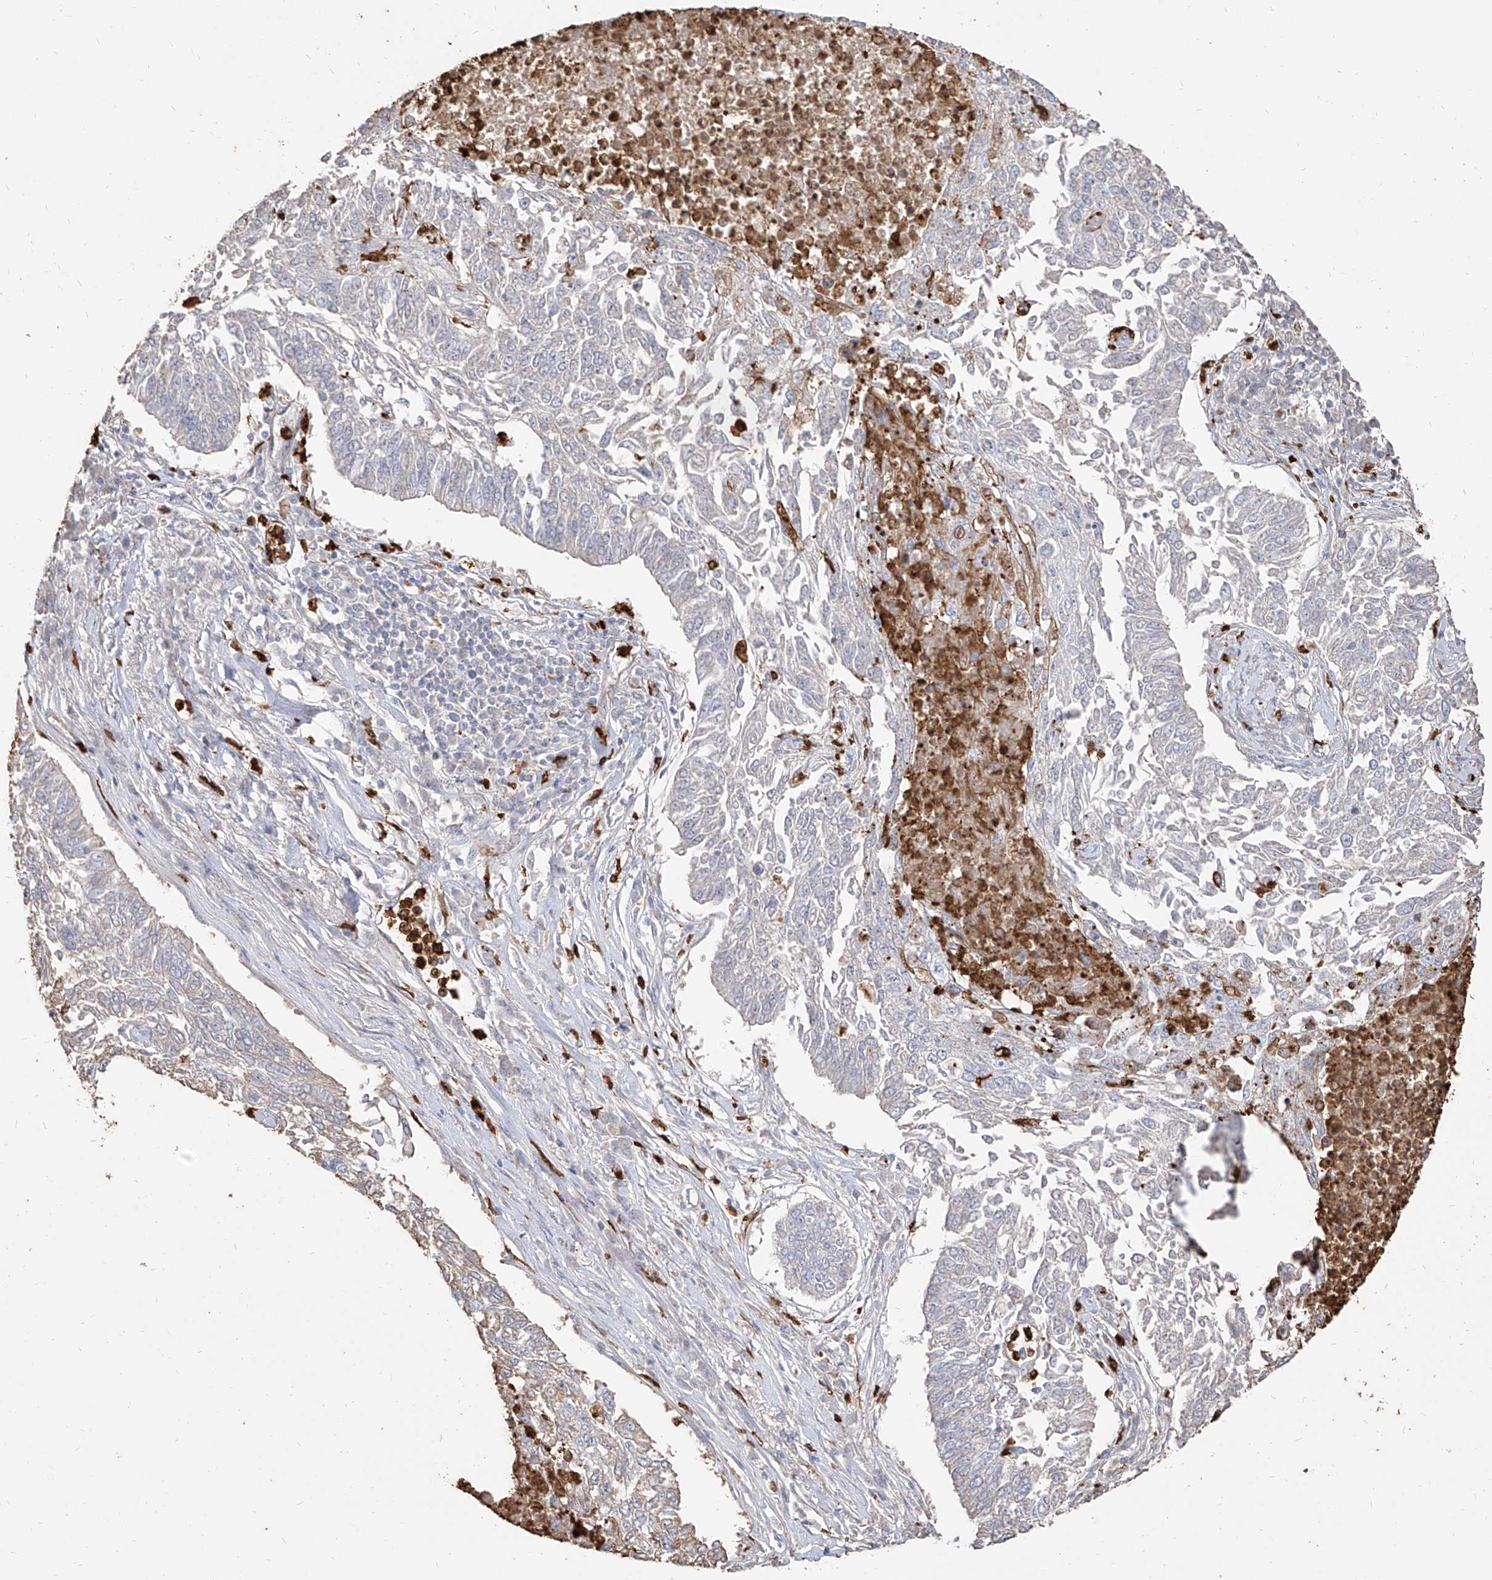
{"staining": {"intensity": "negative", "quantity": "none", "location": "none"}, "tissue": "lung cancer", "cell_type": "Tumor cells", "image_type": "cancer", "snomed": [{"axis": "morphology", "description": "Normal tissue, NOS"}, {"axis": "morphology", "description": "Squamous cell carcinoma, NOS"}, {"axis": "topography", "description": "Cartilage tissue"}, {"axis": "topography", "description": "Bronchus"}, {"axis": "topography", "description": "Lung"}], "caption": "Histopathology image shows no significant protein positivity in tumor cells of lung cancer.", "gene": "ZNF227", "patient": {"sex": "female", "age": 49}}